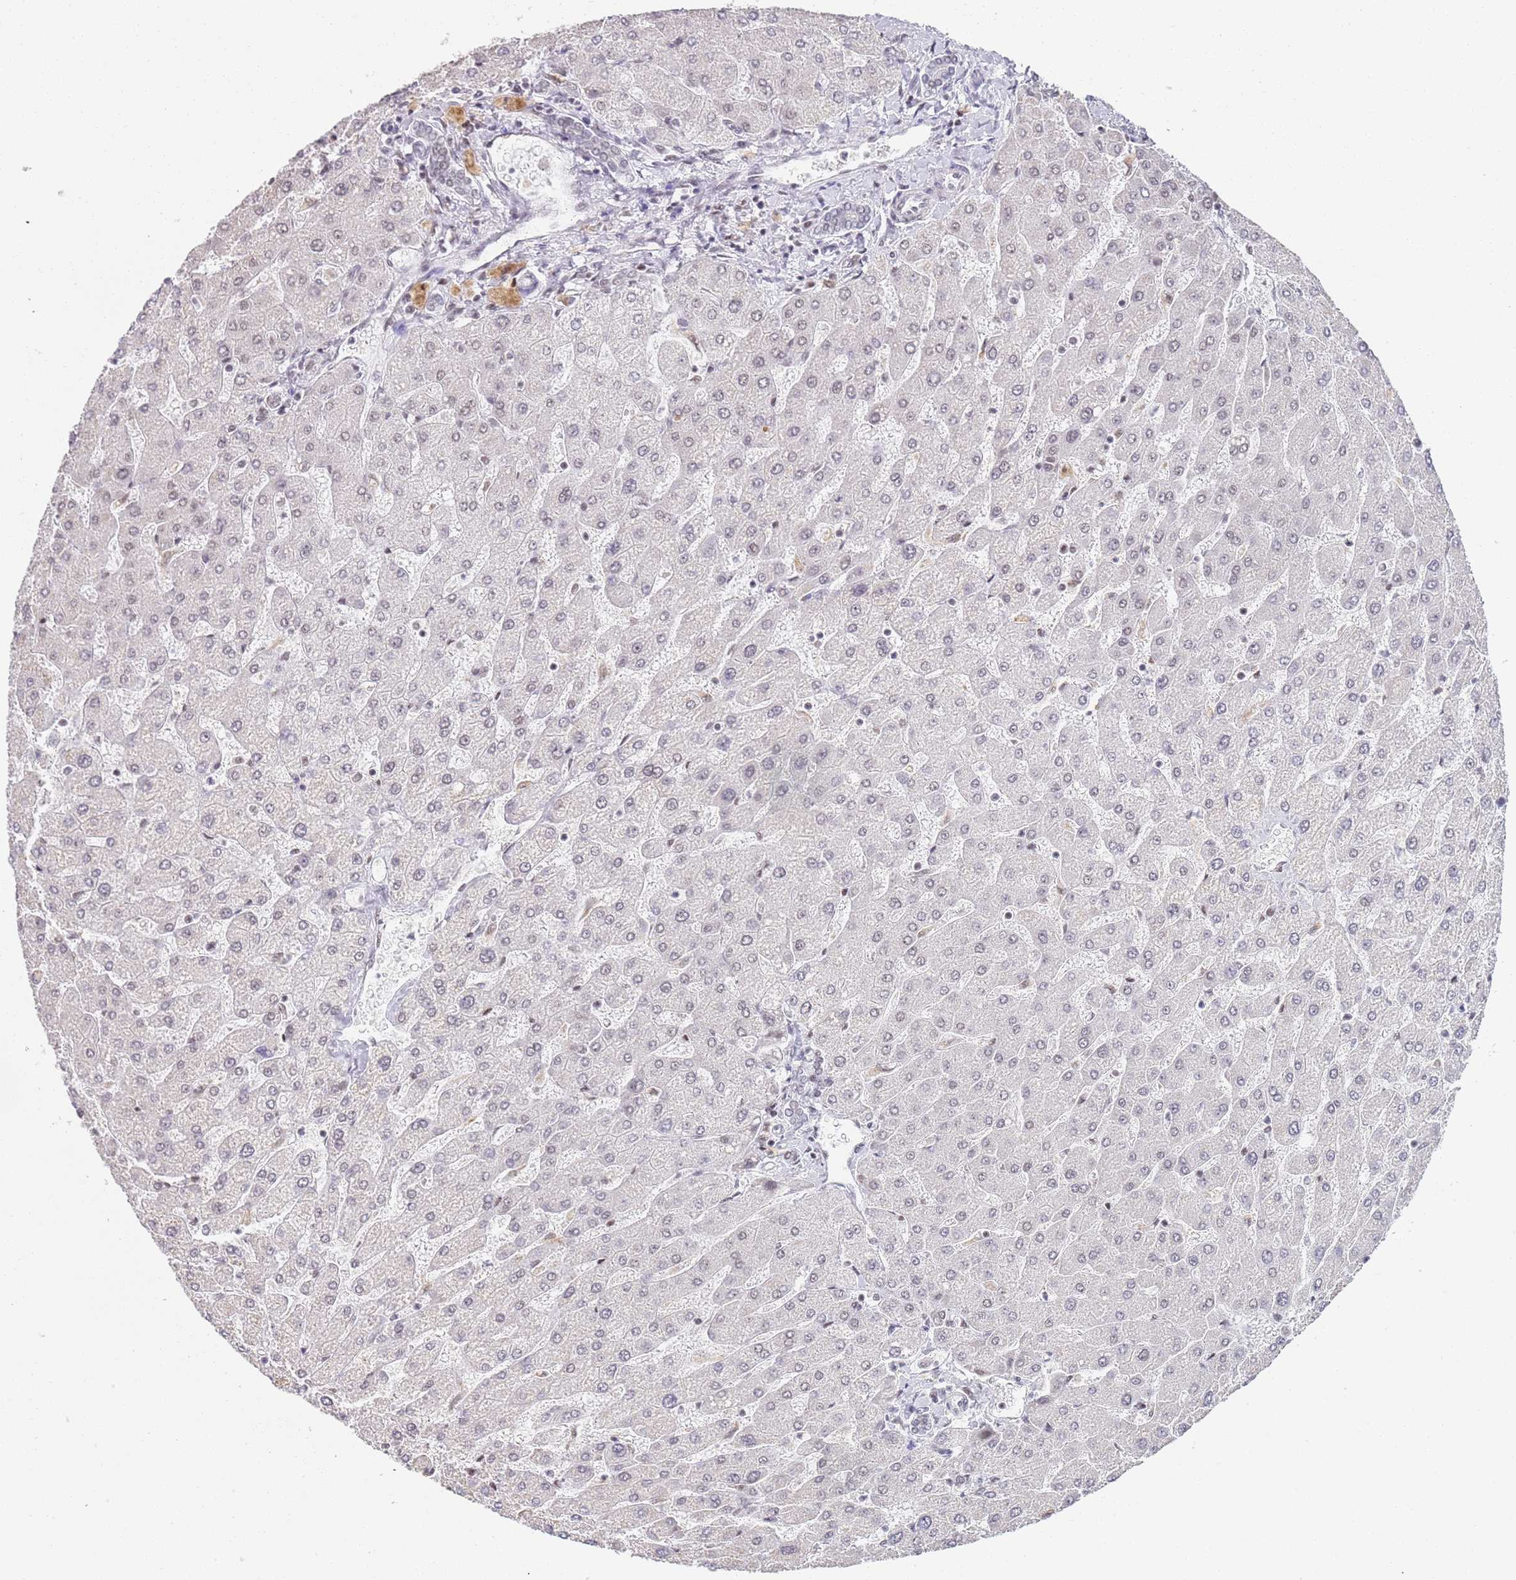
{"staining": {"intensity": "negative", "quantity": "none", "location": "none"}, "tissue": "liver", "cell_type": "Cholangiocytes", "image_type": "normal", "snomed": [{"axis": "morphology", "description": "Normal tissue, NOS"}, {"axis": "topography", "description": "Liver"}], "caption": "A histopathology image of liver stained for a protein exhibits no brown staining in cholangiocytes. (DAB immunohistochemistry (IHC) visualized using brightfield microscopy, high magnification).", "gene": "AKAP8L", "patient": {"sex": "male", "age": 55}}